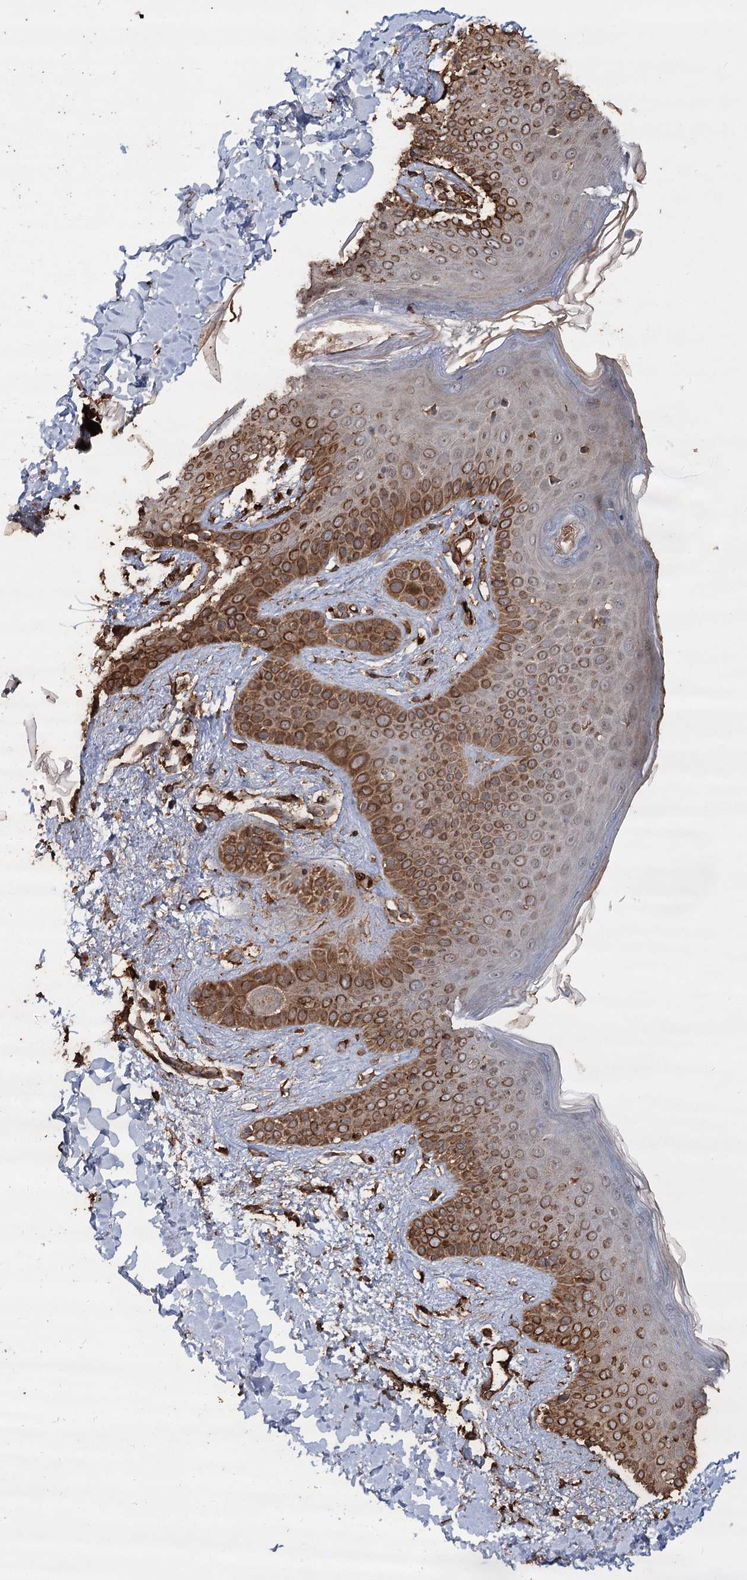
{"staining": {"intensity": "moderate", "quantity": ">75%", "location": "cytoplasmic/membranous"}, "tissue": "skin", "cell_type": "Fibroblasts", "image_type": "normal", "snomed": [{"axis": "morphology", "description": "Normal tissue, NOS"}, {"axis": "topography", "description": "Skin"}], "caption": "A medium amount of moderate cytoplasmic/membranous expression is identified in approximately >75% of fibroblasts in unremarkable skin.", "gene": "PIK3C2A", "patient": {"sex": "male", "age": 52}}